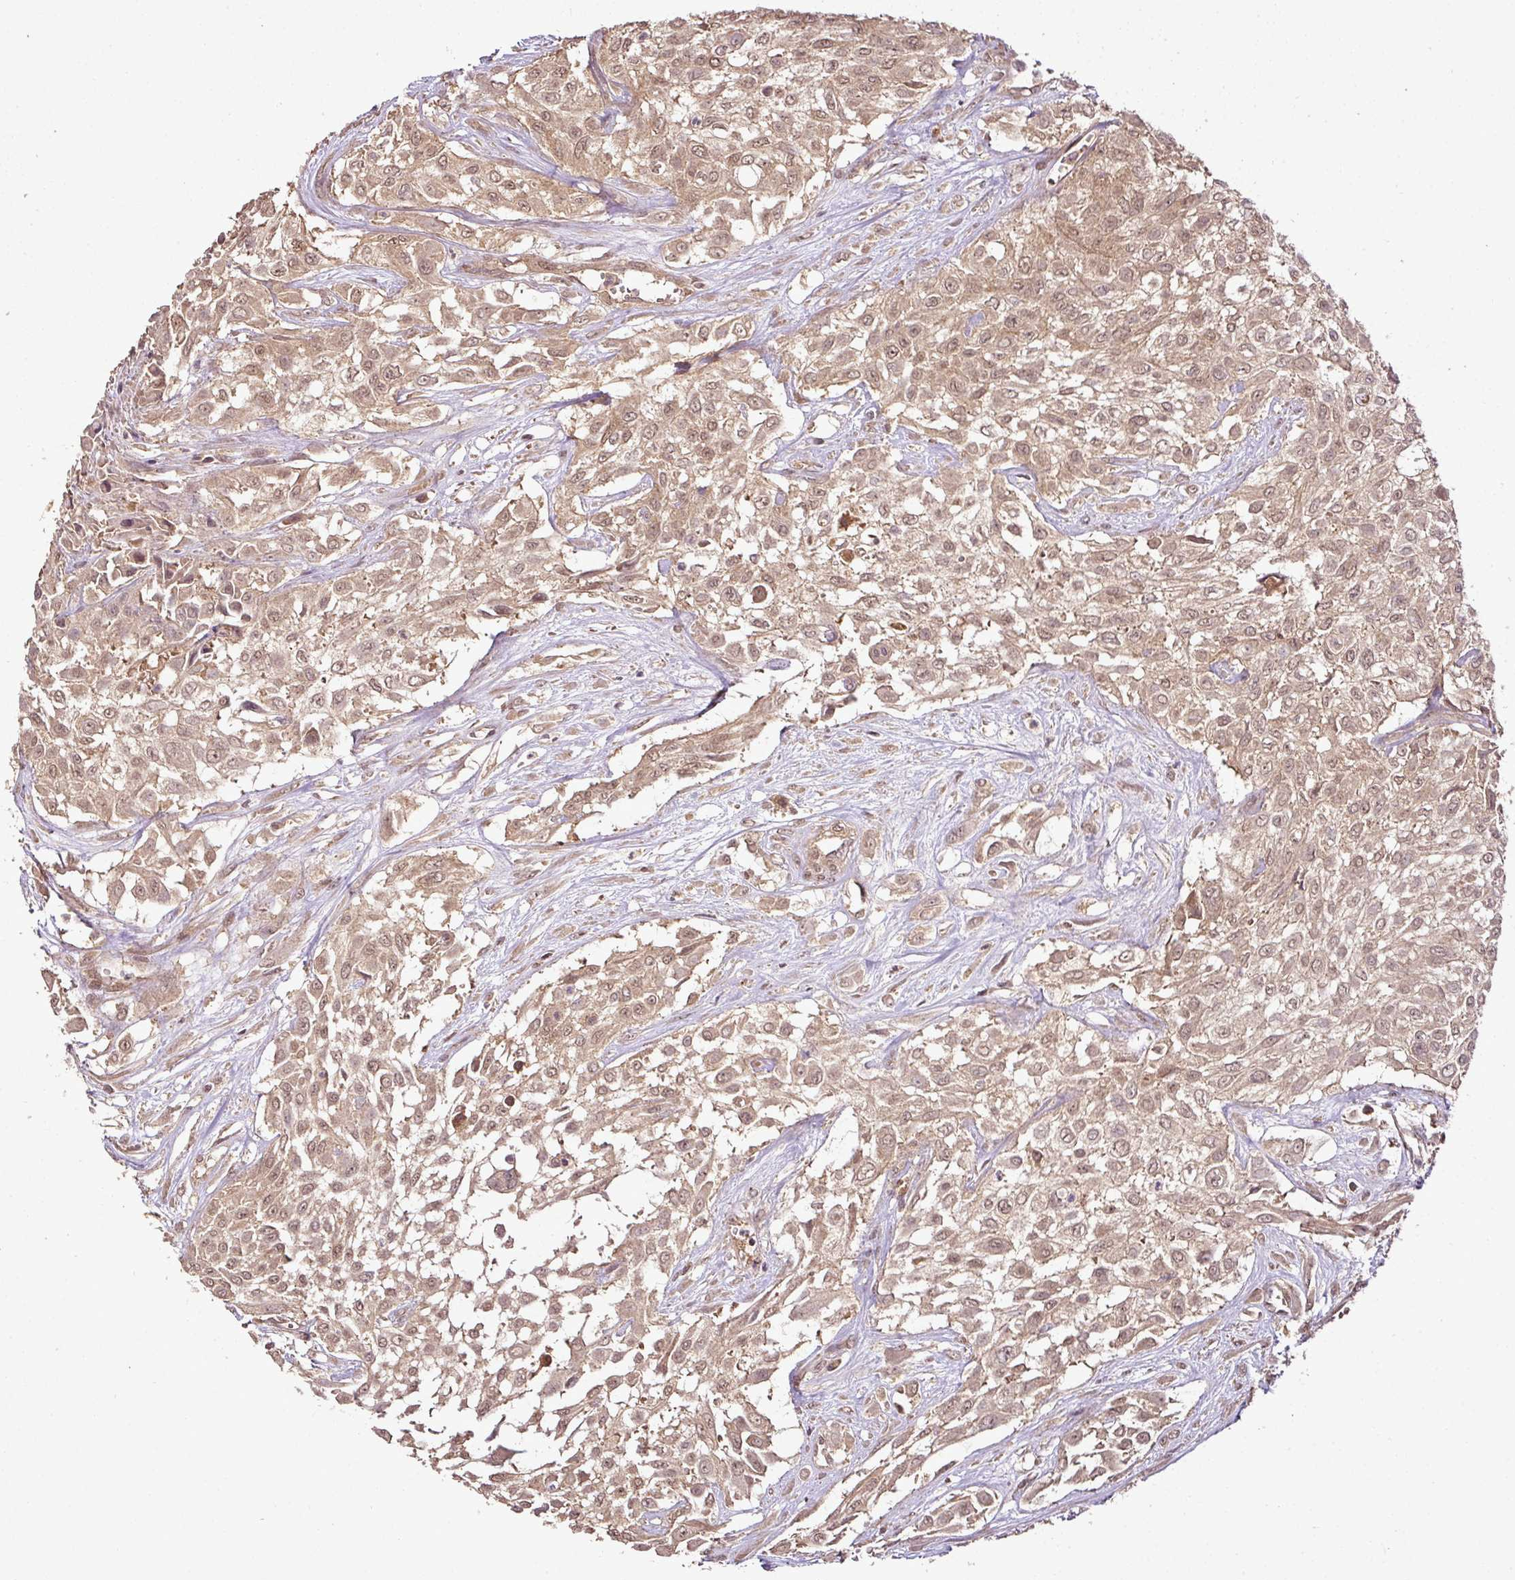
{"staining": {"intensity": "moderate", "quantity": ">75%", "location": "cytoplasmic/membranous,nuclear"}, "tissue": "urothelial cancer", "cell_type": "Tumor cells", "image_type": "cancer", "snomed": [{"axis": "morphology", "description": "Urothelial carcinoma, High grade"}, {"axis": "topography", "description": "Urinary bladder"}], "caption": "IHC staining of high-grade urothelial carcinoma, which demonstrates medium levels of moderate cytoplasmic/membranous and nuclear staining in approximately >75% of tumor cells indicating moderate cytoplasmic/membranous and nuclear protein positivity. The staining was performed using DAB (3,3'-diaminobenzidine) (brown) for protein detection and nuclei were counterstained in hematoxylin (blue).", "gene": "FAIM", "patient": {"sex": "male", "age": 57}}